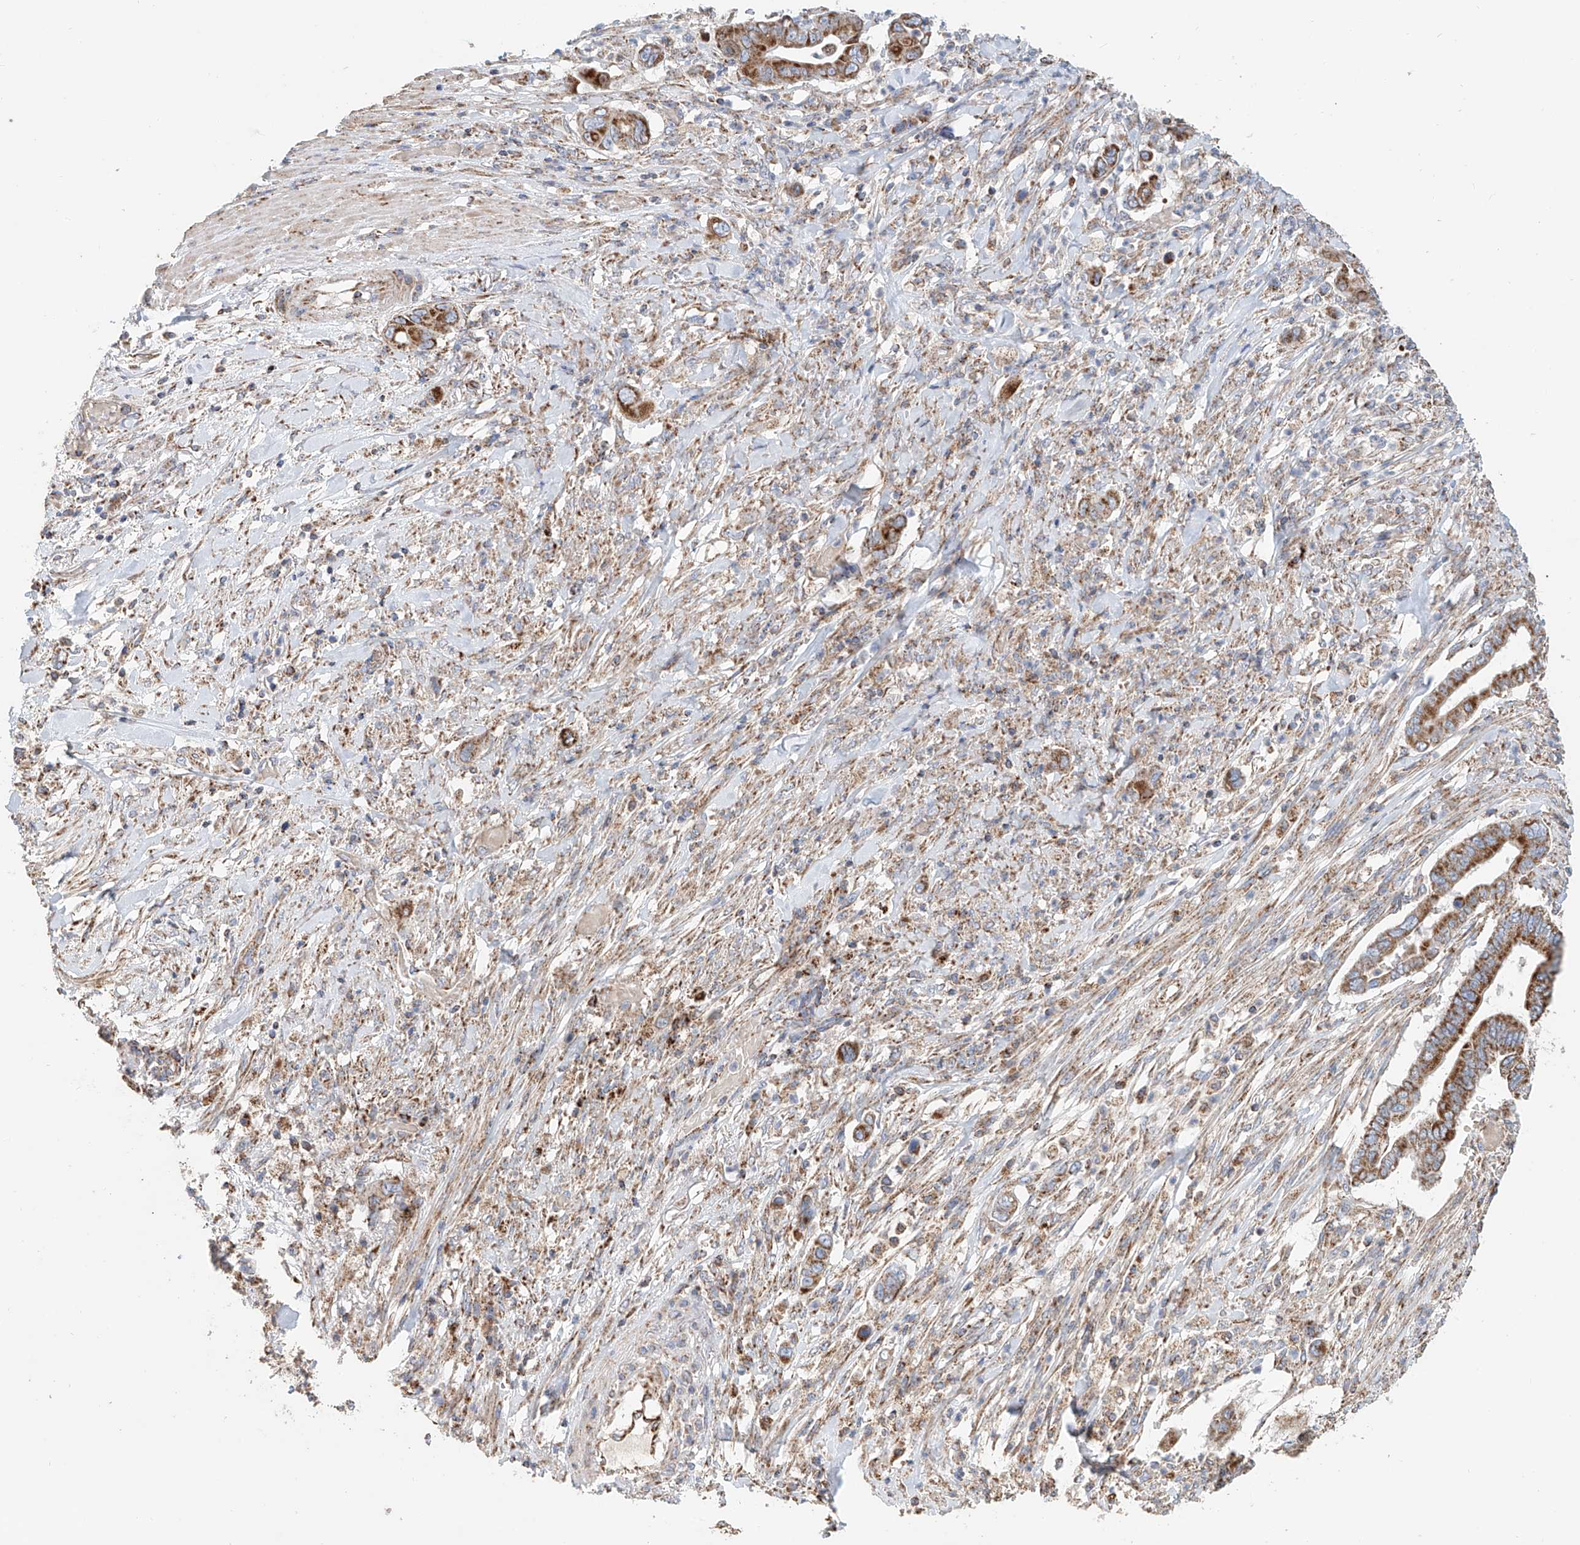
{"staining": {"intensity": "moderate", "quantity": ">75%", "location": "cytoplasmic/membranous"}, "tissue": "pancreatic cancer", "cell_type": "Tumor cells", "image_type": "cancer", "snomed": [{"axis": "morphology", "description": "Adenocarcinoma, NOS"}, {"axis": "topography", "description": "Pancreas"}], "caption": "Brown immunohistochemical staining in adenocarcinoma (pancreatic) shows moderate cytoplasmic/membranous staining in approximately >75% of tumor cells. The staining is performed using DAB (3,3'-diaminobenzidine) brown chromogen to label protein expression. The nuclei are counter-stained blue using hematoxylin.", "gene": "MCL1", "patient": {"sex": "male", "age": 68}}